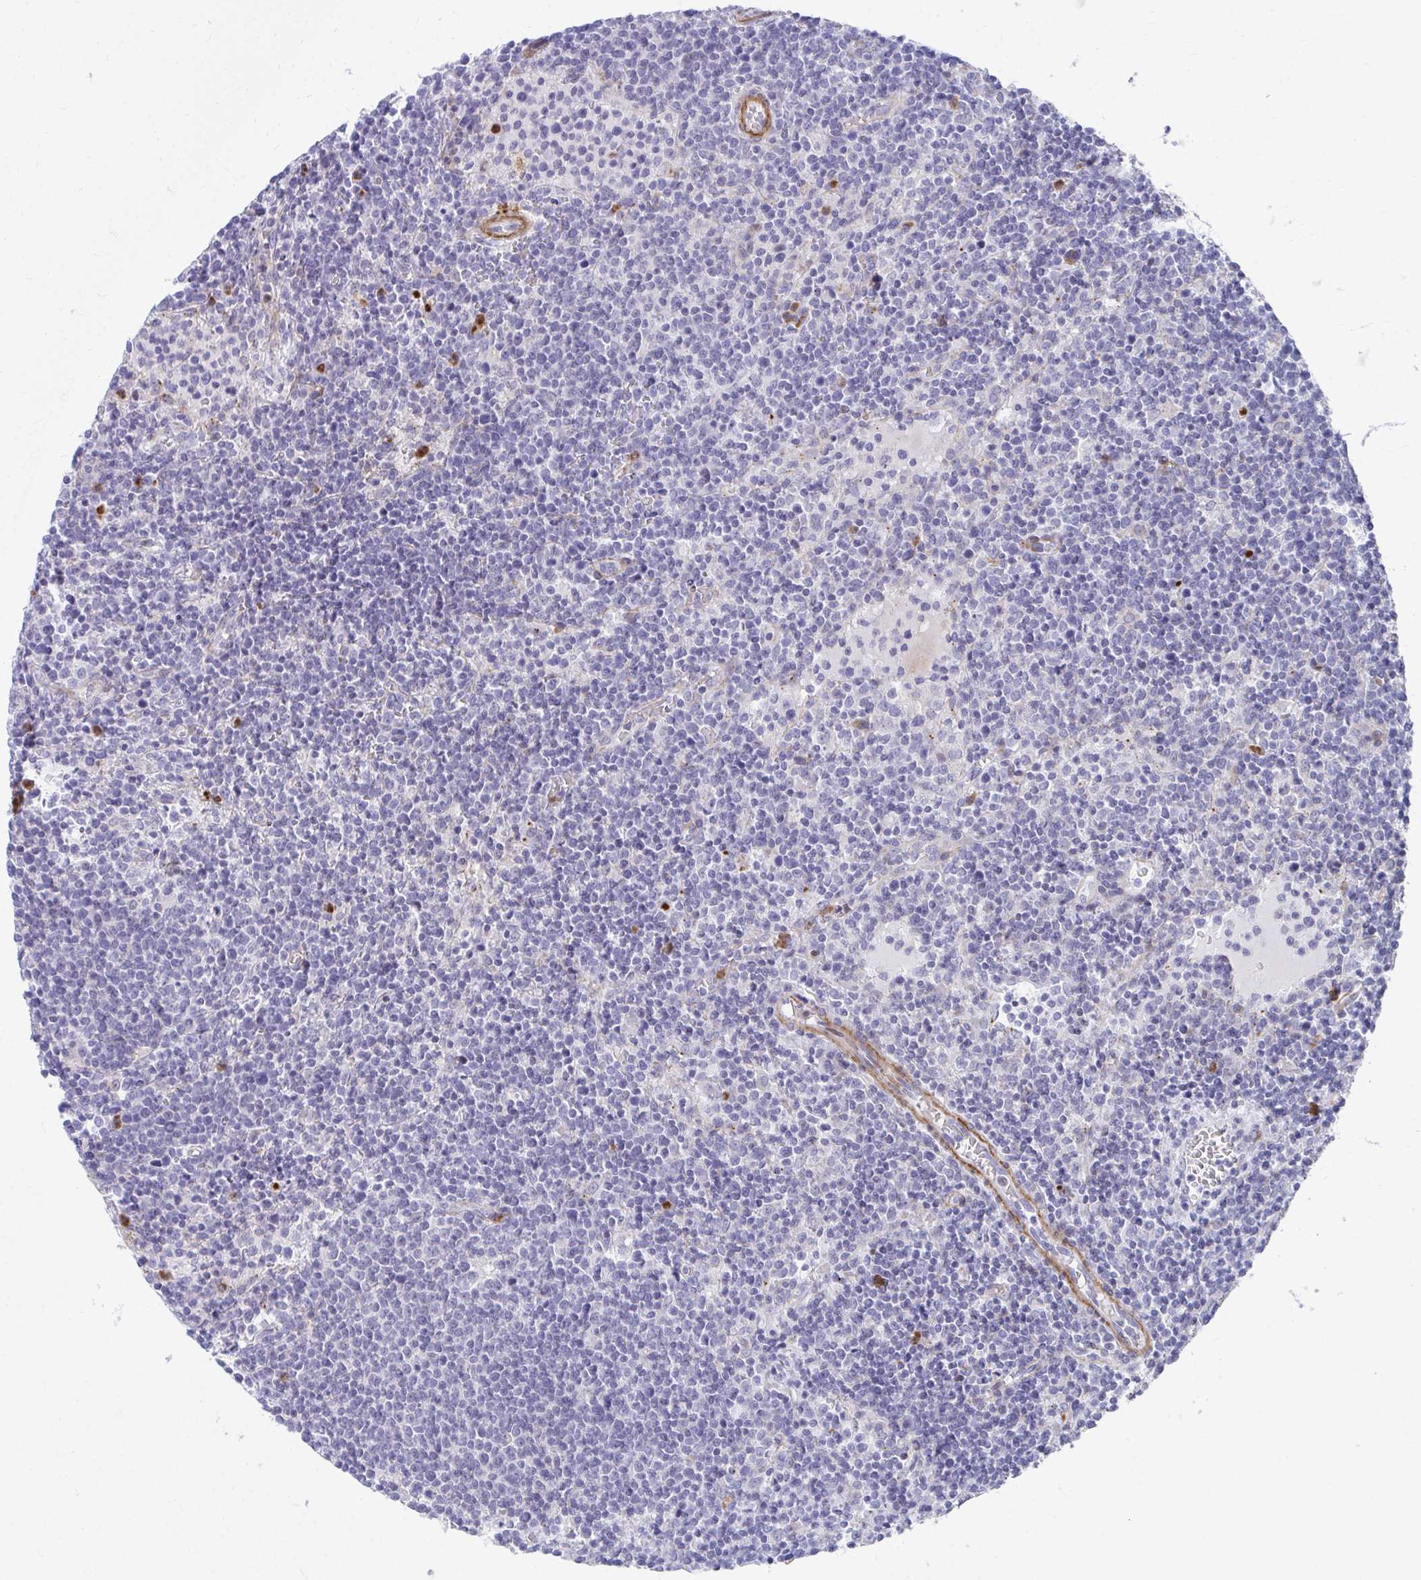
{"staining": {"intensity": "negative", "quantity": "none", "location": "none"}, "tissue": "lymphoma", "cell_type": "Tumor cells", "image_type": "cancer", "snomed": [{"axis": "morphology", "description": "Malignant lymphoma, non-Hodgkin's type, High grade"}, {"axis": "topography", "description": "Lymph node"}], "caption": "IHC micrograph of neoplastic tissue: lymphoma stained with DAB (3,3'-diaminobenzidine) shows no significant protein positivity in tumor cells.", "gene": "CSTB", "patient": {"sex": "male", "age": 61}}